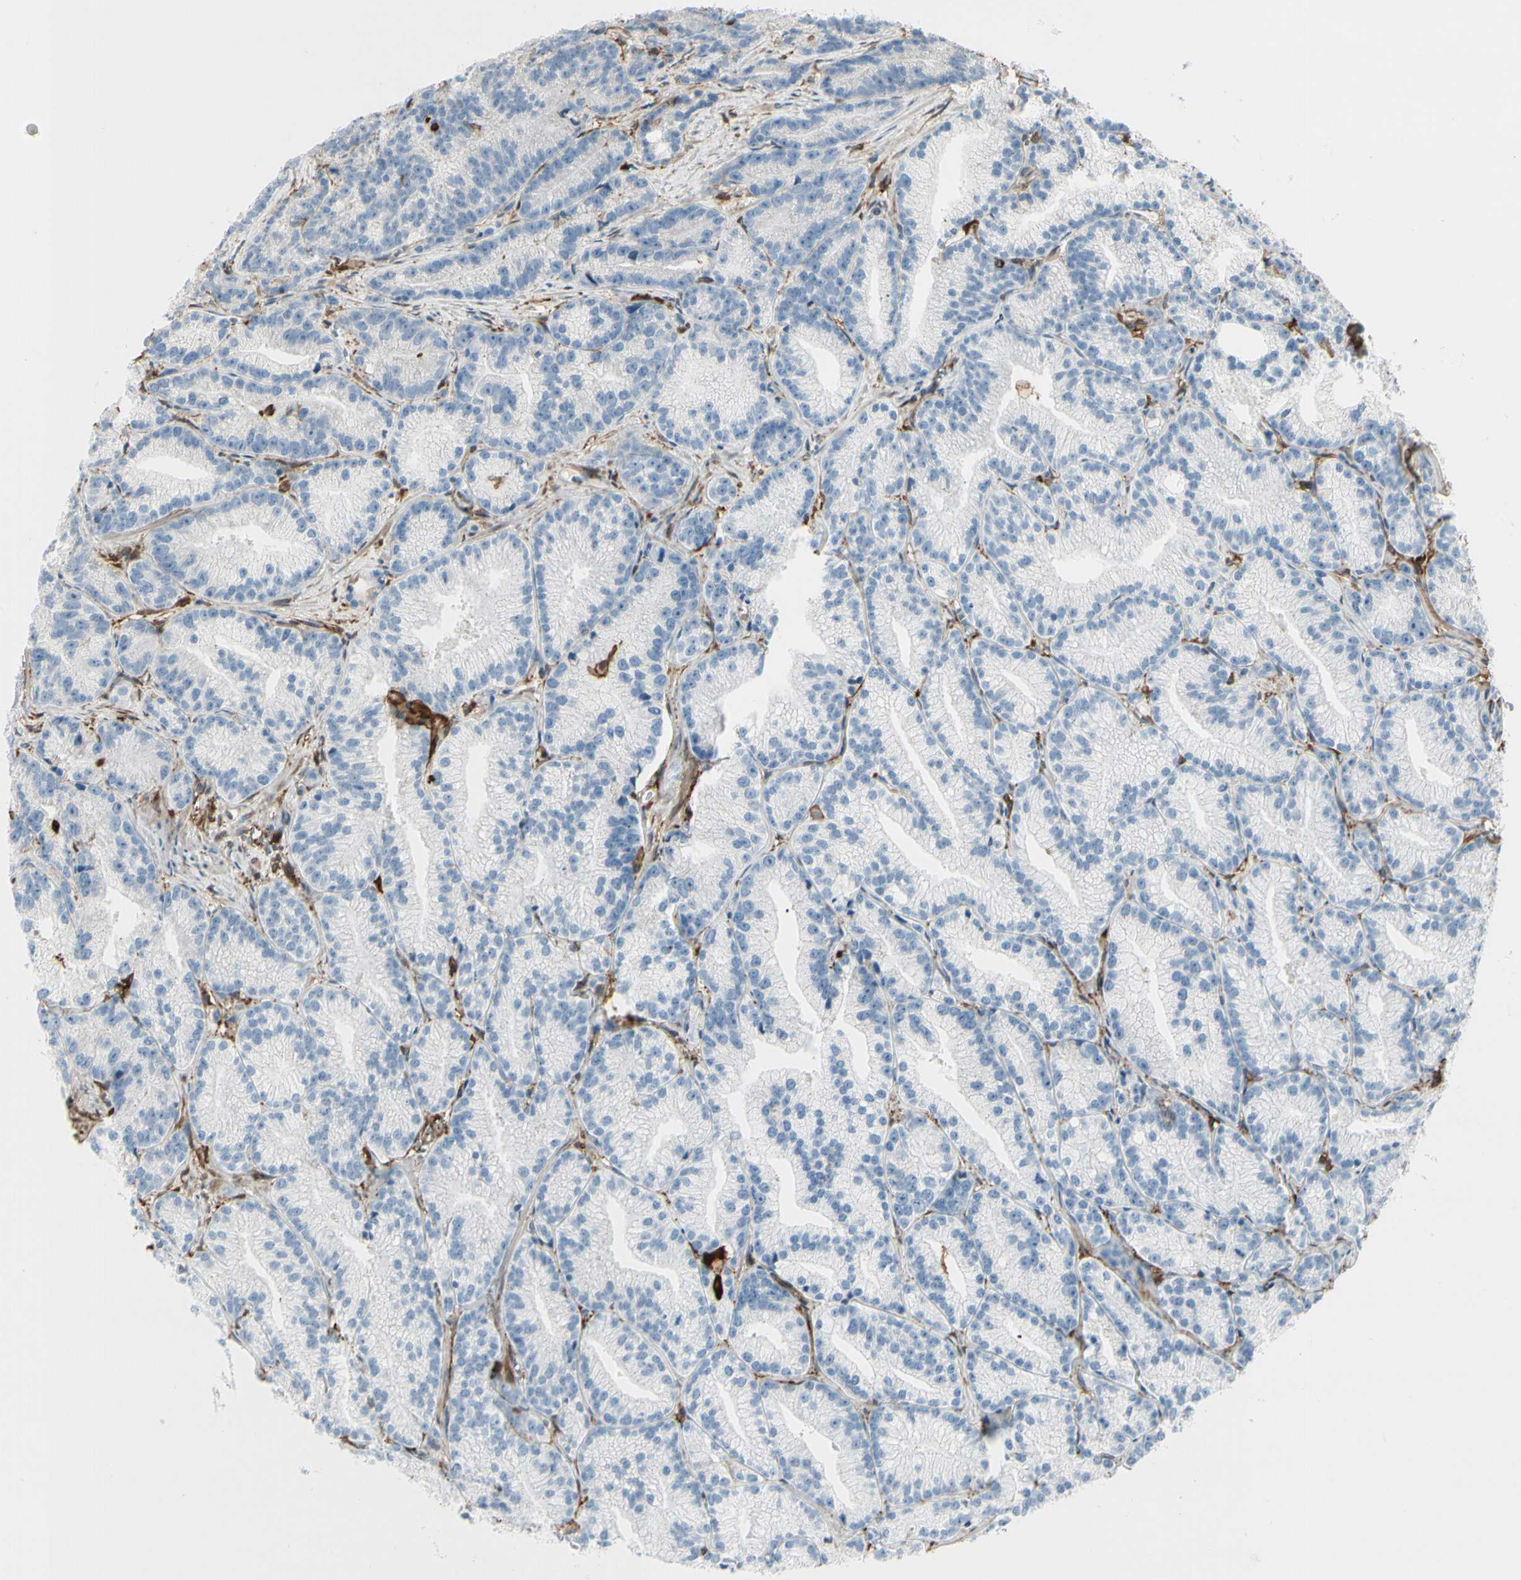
{"staining": {"intensity": "negative", "quantity": "none", "location": "none"}, "tissue": "prostate cancer", "cell_type": "Tumor cells", "image_type": "cancer", "snomed": [{"axis": "morphology", "description": "Adenocarcinoma, Low grade"}, {"axis": "topography", "description": "Prostate"}], "caption": "IHC photomicrograph of neoplastic tissue: prostate cancer stained with DAB demonstrates no significant protein positivity in tumor cells.", "gene": "GSN", "patient": {"sex": "male", "age": 89}}